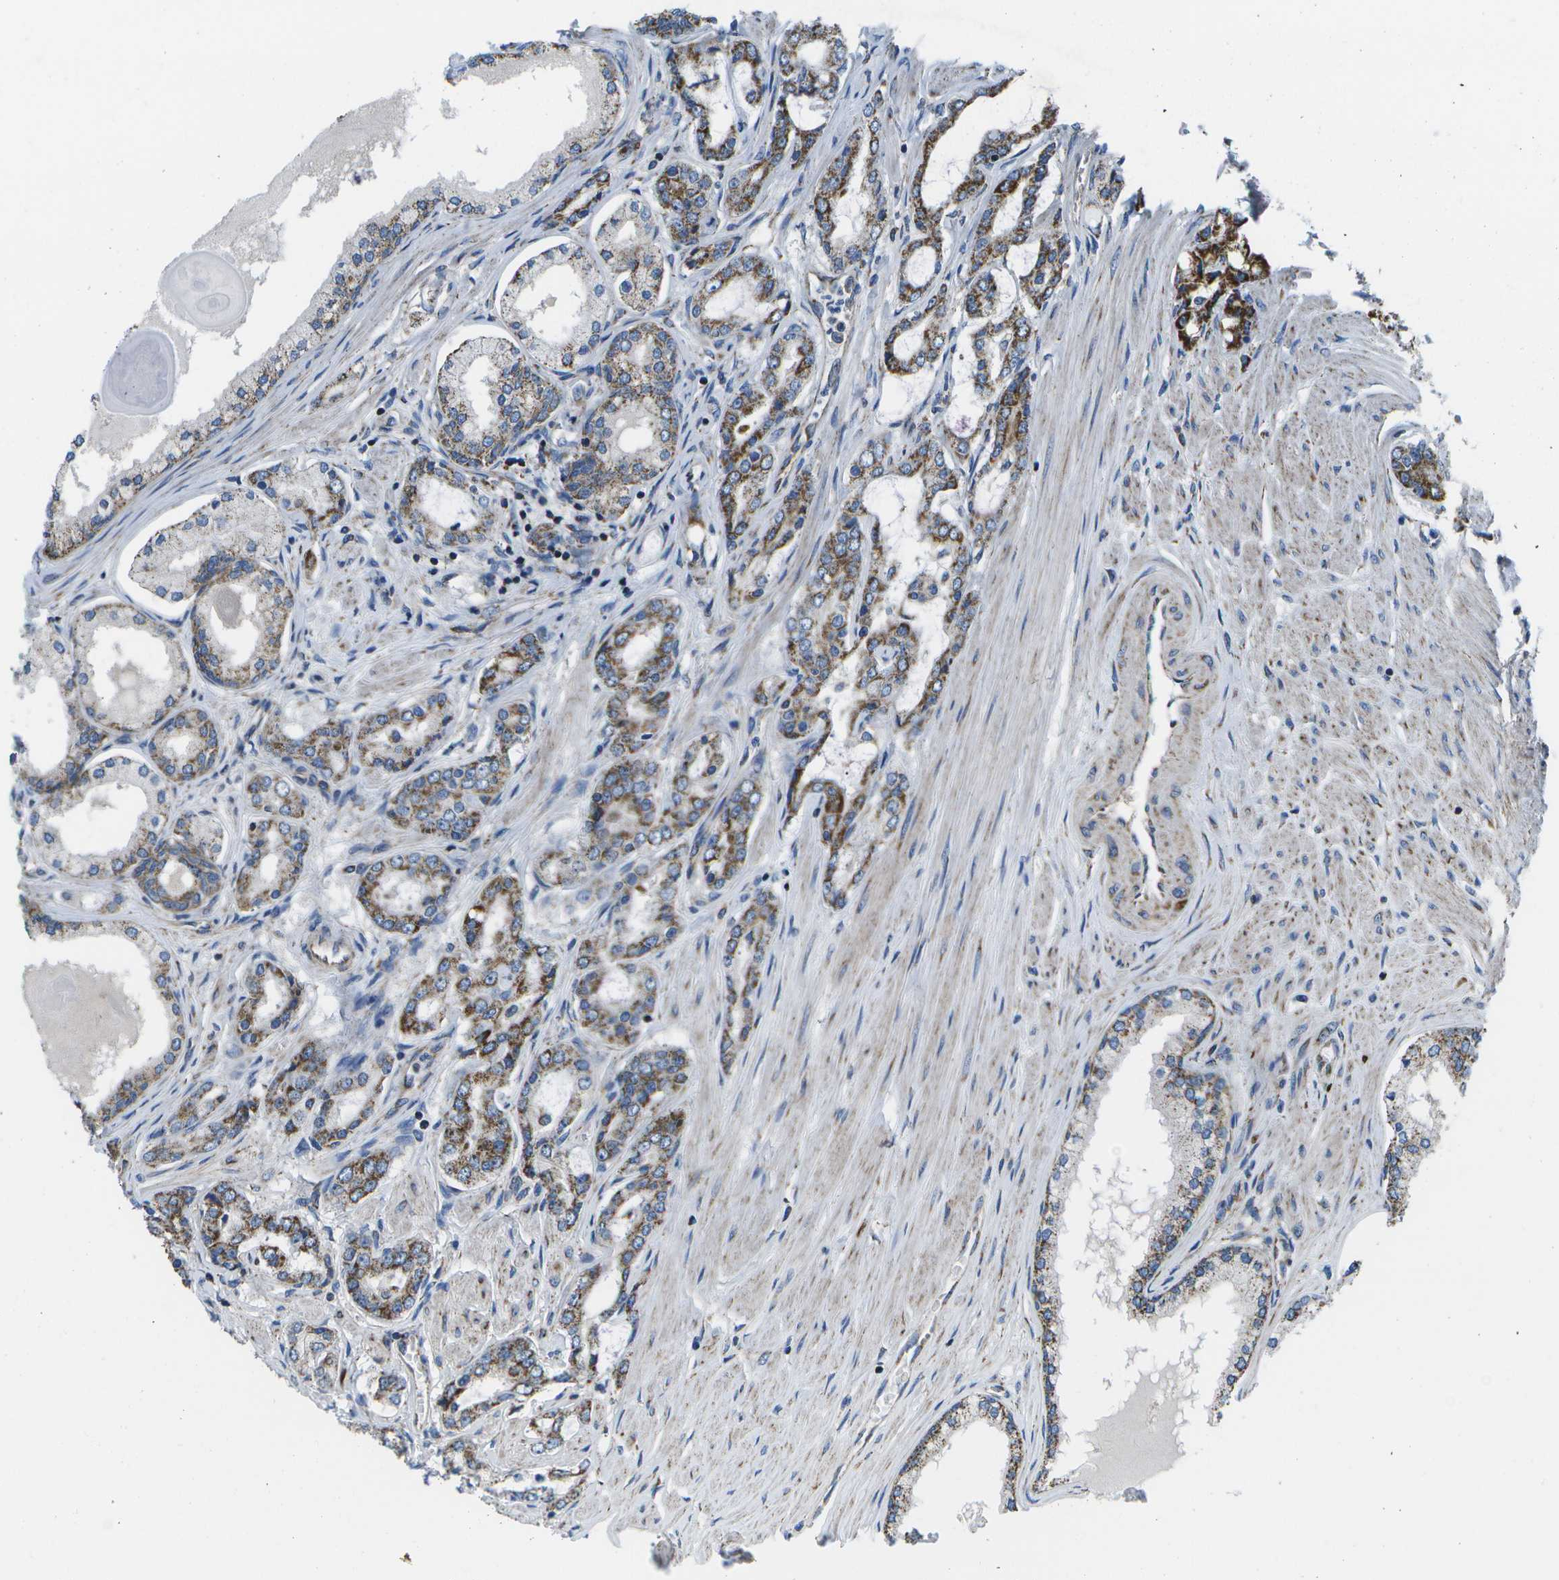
{"staining": {"intensity": "moderate", "quantity": "25%-75%", "location": "cytoplasmic/membranous"}, "tissue": "prostate cancer", "cell_type": "Tumor cells", "image_type": "cancer", "snomed": [{"axis": "morphology", "description": "Adenocarcinoma, Low grade"}, {"axis": "topography", "description": "Prostate"}], "caption": "Prostate cancer stained for a protein (brown) reveals moderate cytoplasmic/membranous positive expression in approximately 25%-75% of tumor cells.", "gene": "MVK", "patient": {"sex": "male", "age": 63}}